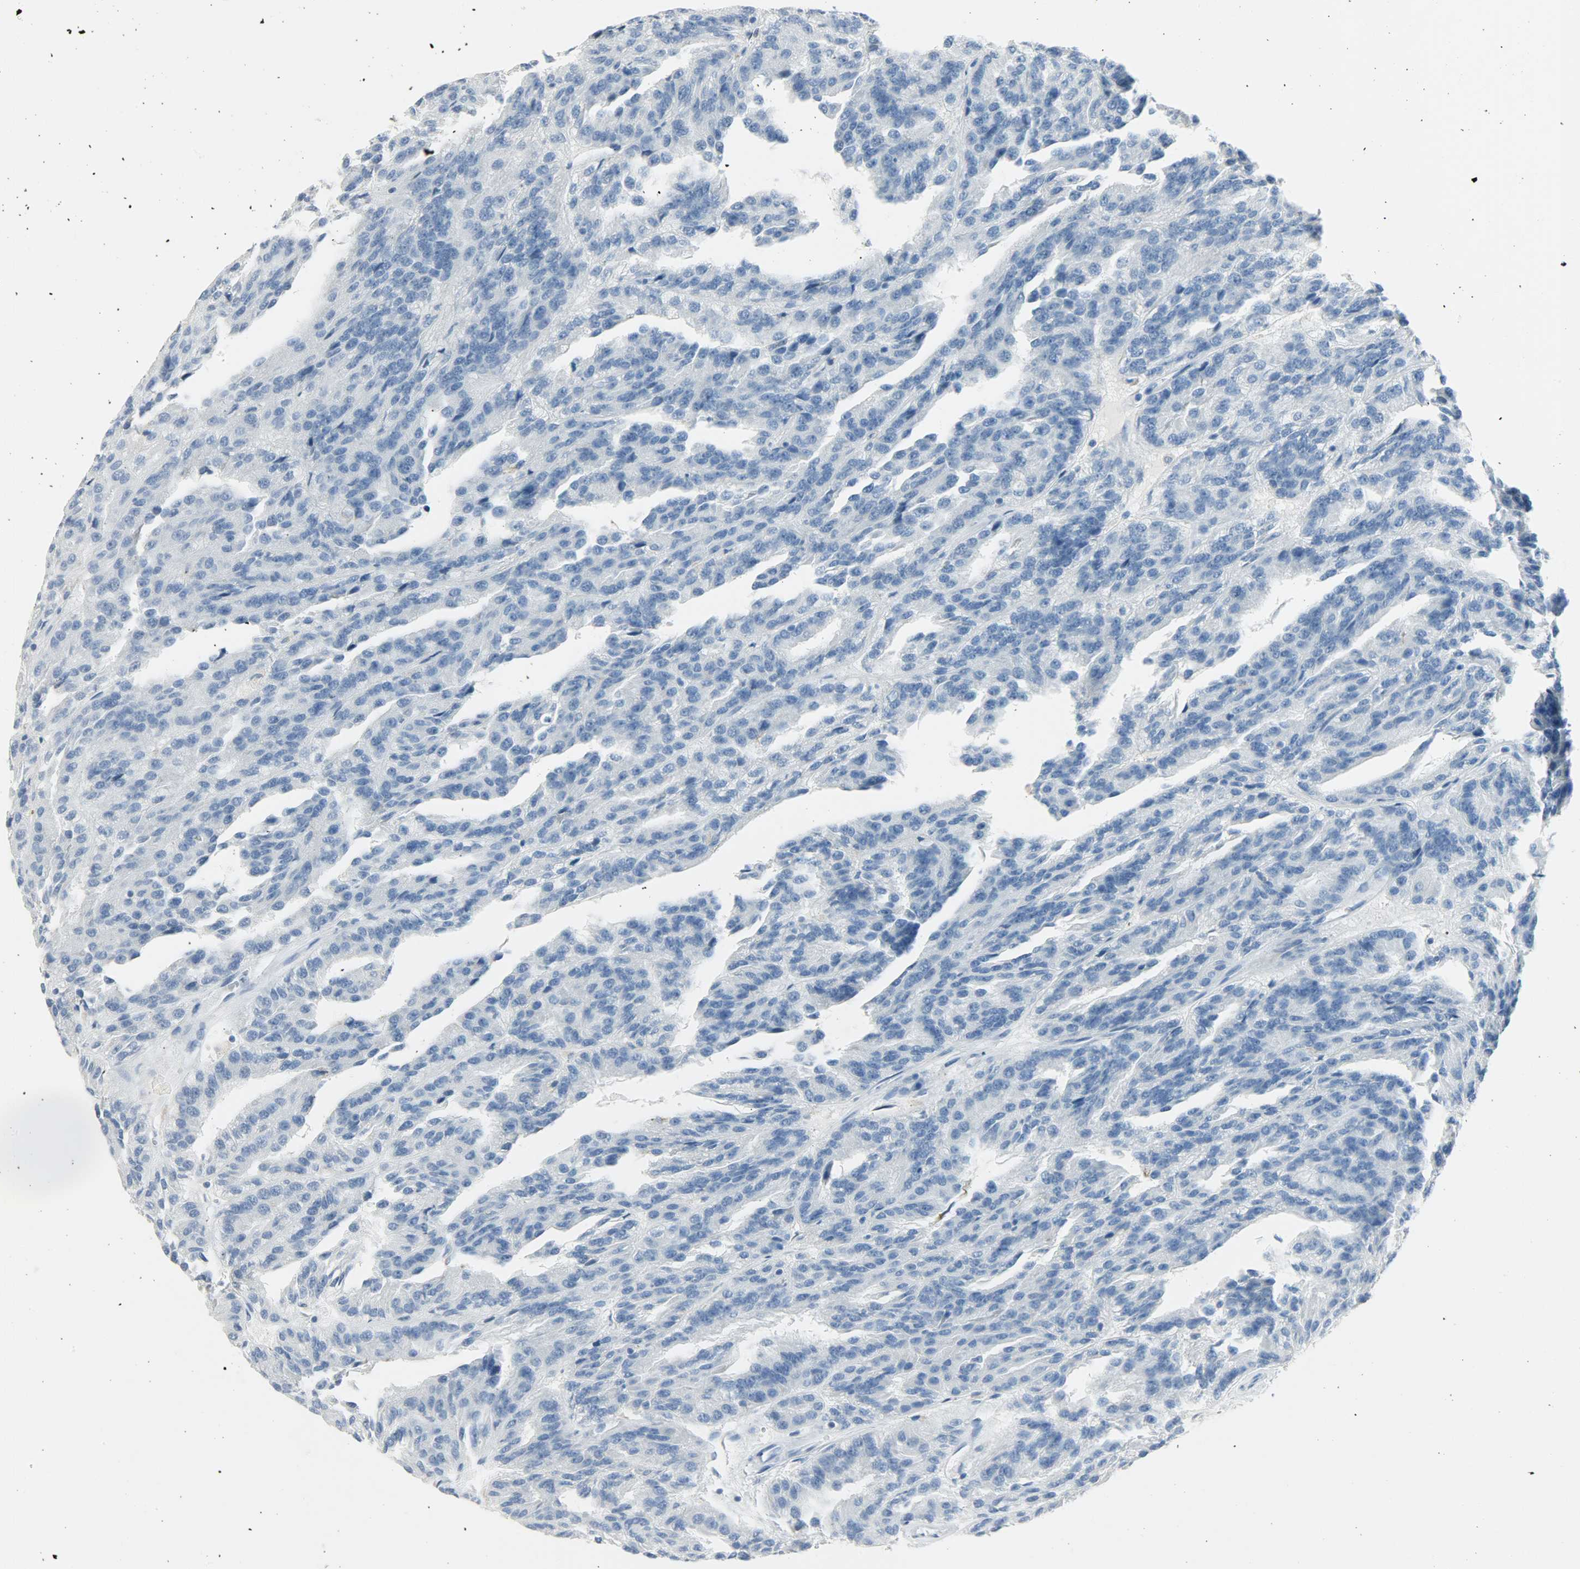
{"staining": {"intensity": "negative", "quantity": "none", "location": "none"}, "tissue": "renal cancer", "cell_type": "Tumor cells", "image_type": "cancer", "snomed": [{"axis": "morphology", "description": "Adenocarcinoma, NOS"}, {"axis": "topography", "description": "Kidney"}], "caption": "DAB immunohistochemical staining of human renal cancer demonstrates no significant expression in tumor cells.", "gene": "PTPN6", "patient": {"sex": "male", "age": 46}}